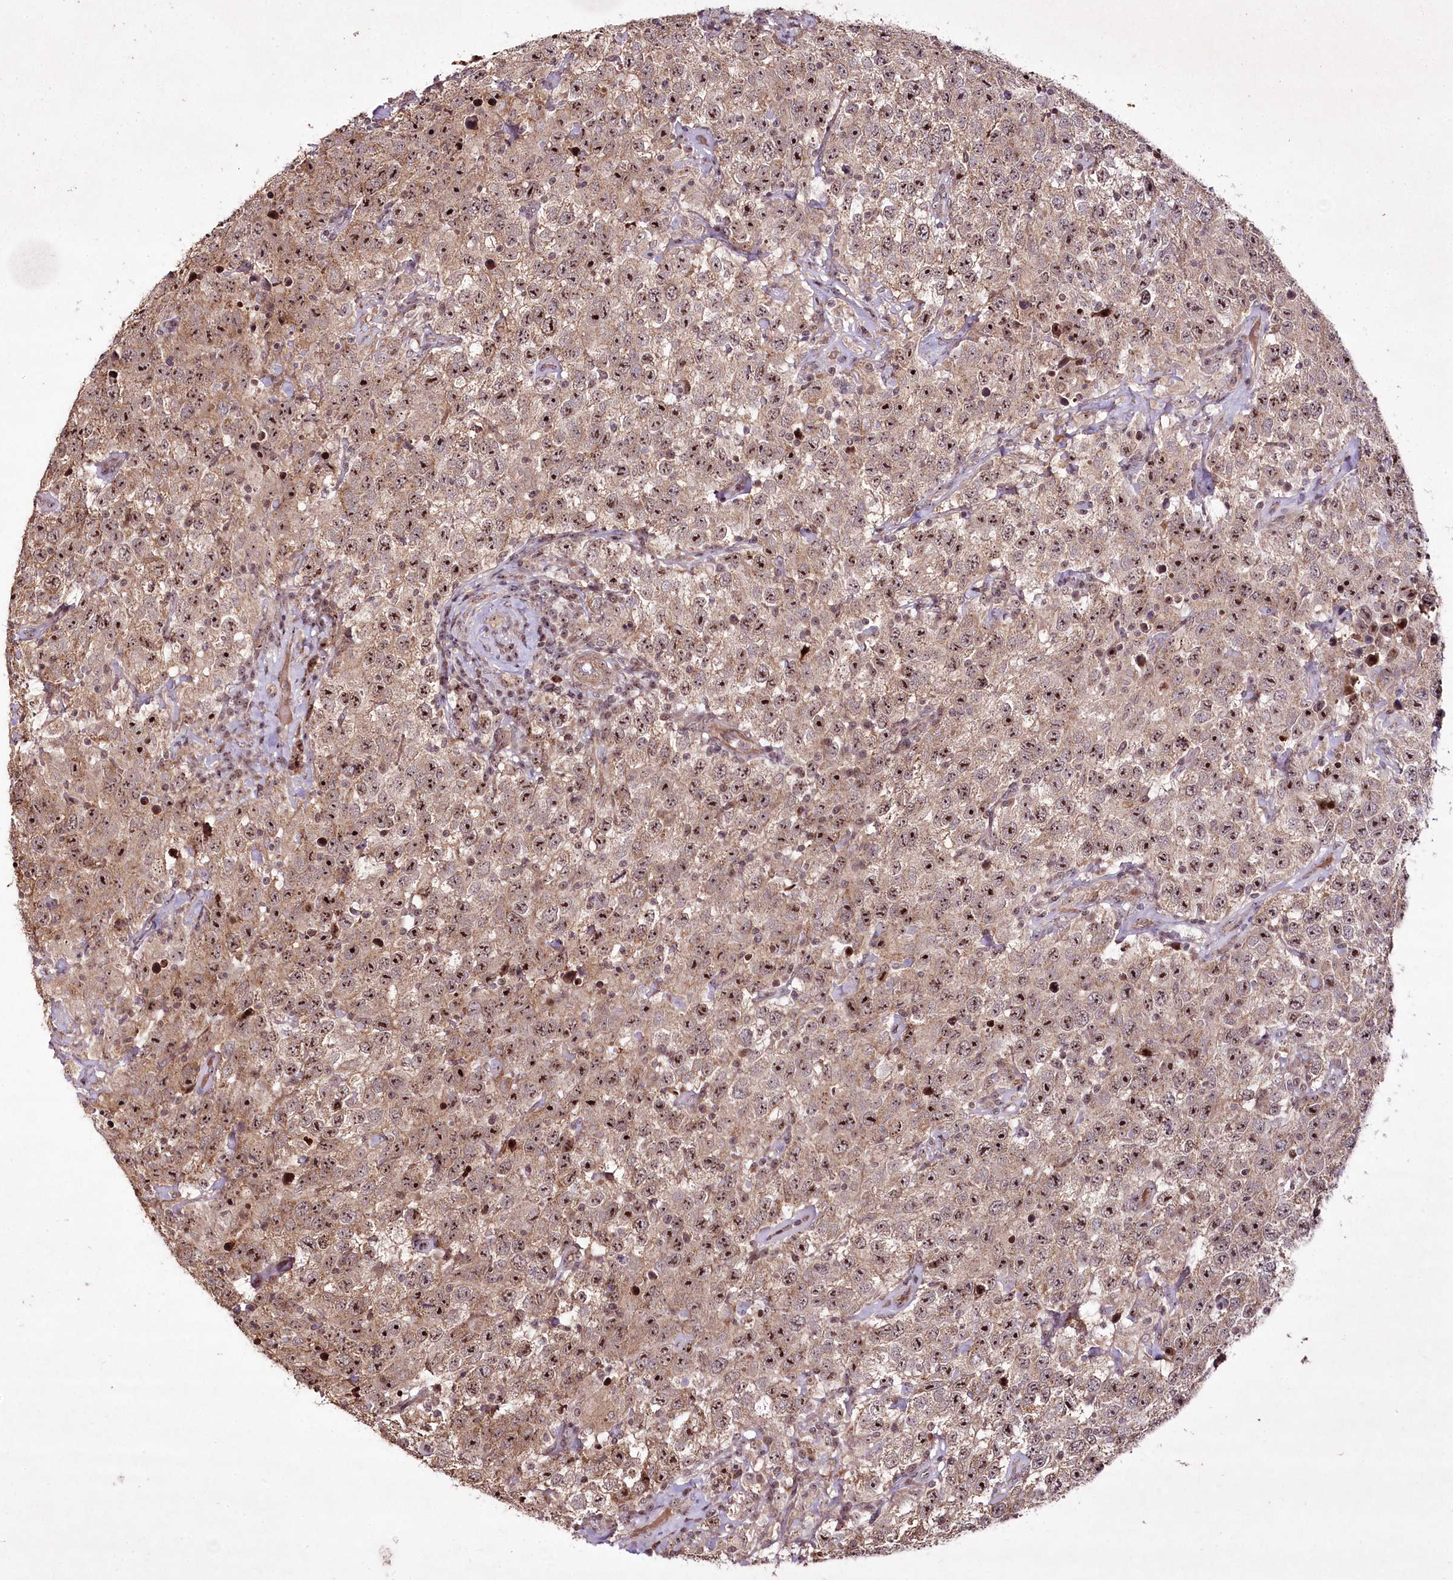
{"staining": {"intensity": "moderate", "quantity": ">75%", "location": "nuclear"}, "tissue": "testis cancer", "cell_type": "Tumor cells", "image_type": "cancer", "snomed": [{"axis": "morphology", "description": "Seminoma, NOS"}, {"axis": "topography", "description": "Testis"}], "caption": "DAB immunohistochemical staining of testis cancer (seminoma) displays moderate nuclear protein expression in about >75% of tumor cells.", "gene": "CCDC59", "patient": {"sex": "male", "age": 41}}